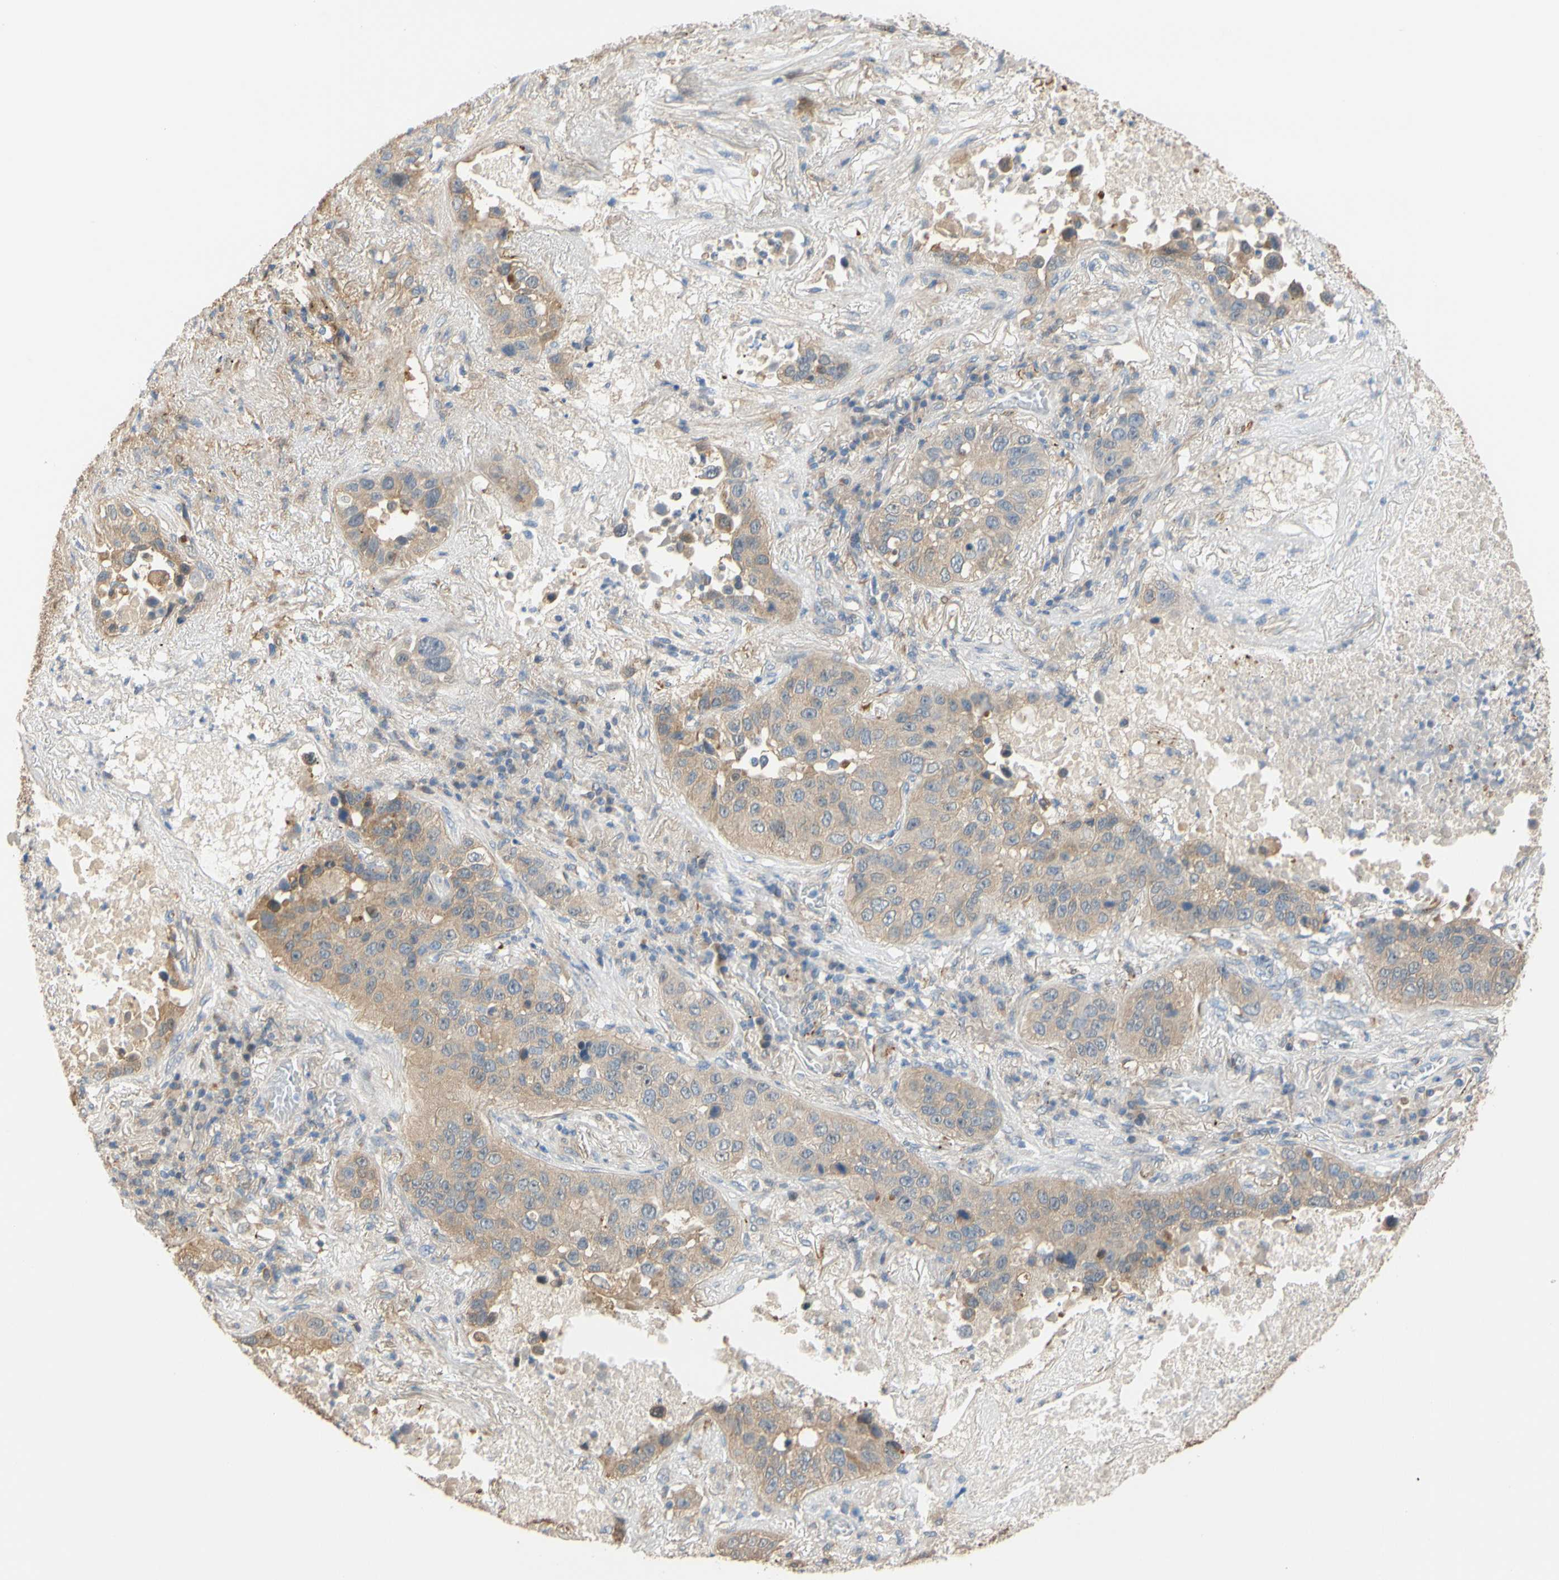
{"staining": {"intensity": "moderate", "quantity": ">75%", "location": "cytoplasmic/membranous"}, "tissue": "lung cancer", "cell_type": "Tumor cells", "image_type": "cancer", "snomed": [{"axis": "morphology", "description": "Squamous cell carcinoma, NOS"}, {"axis": "topography", "description": "Lung"}], "caption": "Protein expression analysis of lung cancer exhibits moderate cytoplasmic/membranous staining in about >75% of tumor cells.", "gene": "ALDH1A2", "patient": {"sex": "male", "age": 57}}